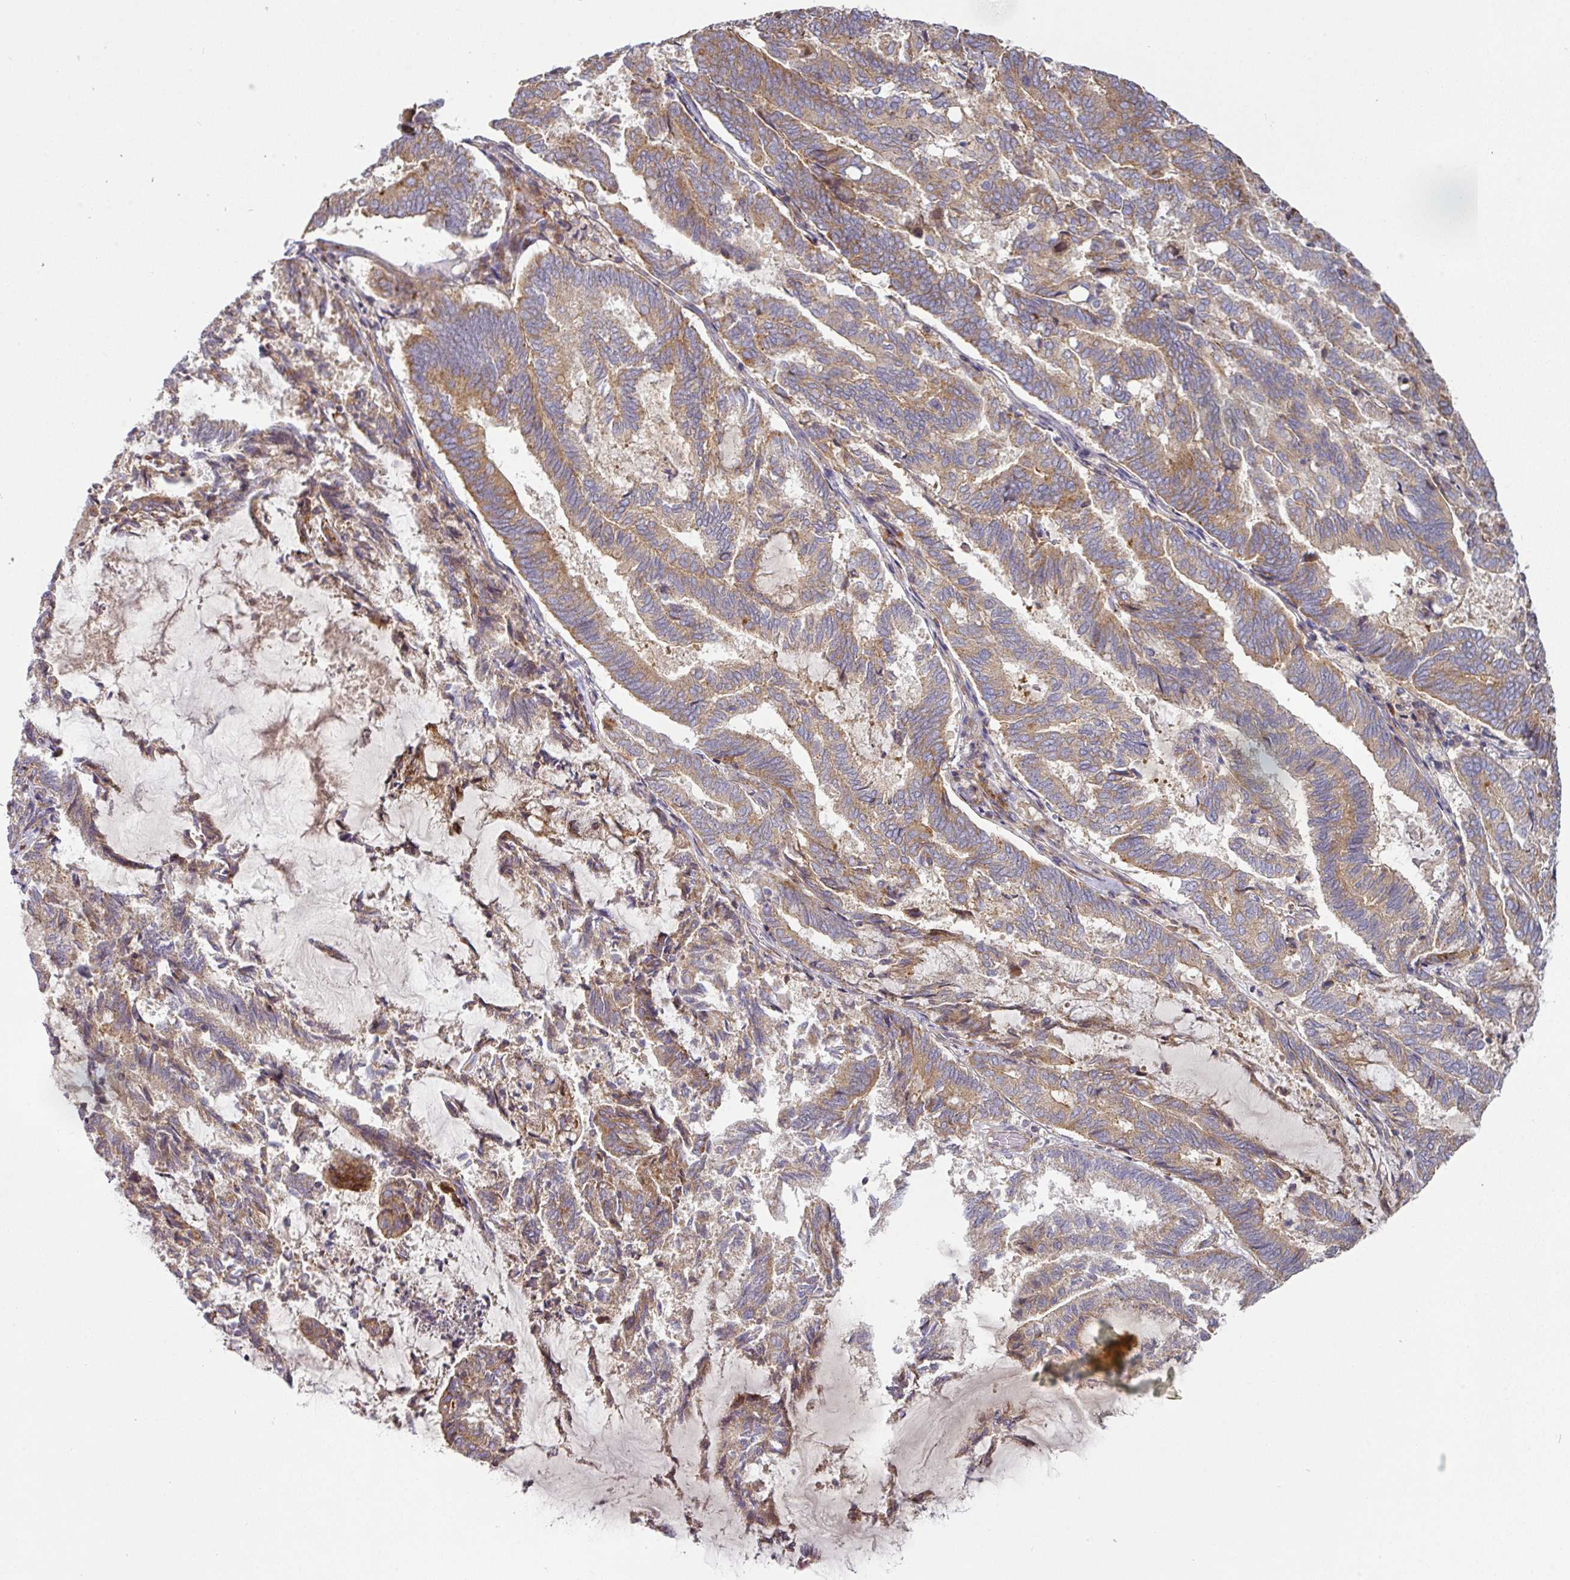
{"staining": {"intensity": "moderate", "quantity": ">75%", "location": "cytoplasmic/membranous"}, "tissue": "endometrial cancer", "cell_type": "Tumor cells", "image_type": "cancer", "snomed": [{"axis": "morphology", "description": "Adenocarcinoma, NOS"}, {"axis": "topography", "description": "Endometrium"}], "caption": "Tumor cells exhibit medium levels of moderate cytoplasmic/membranous staining in about >75% of cells in human endometrial cancer.", "gene": "CASP2", "patient": {"sex": "female", "age": 80}}